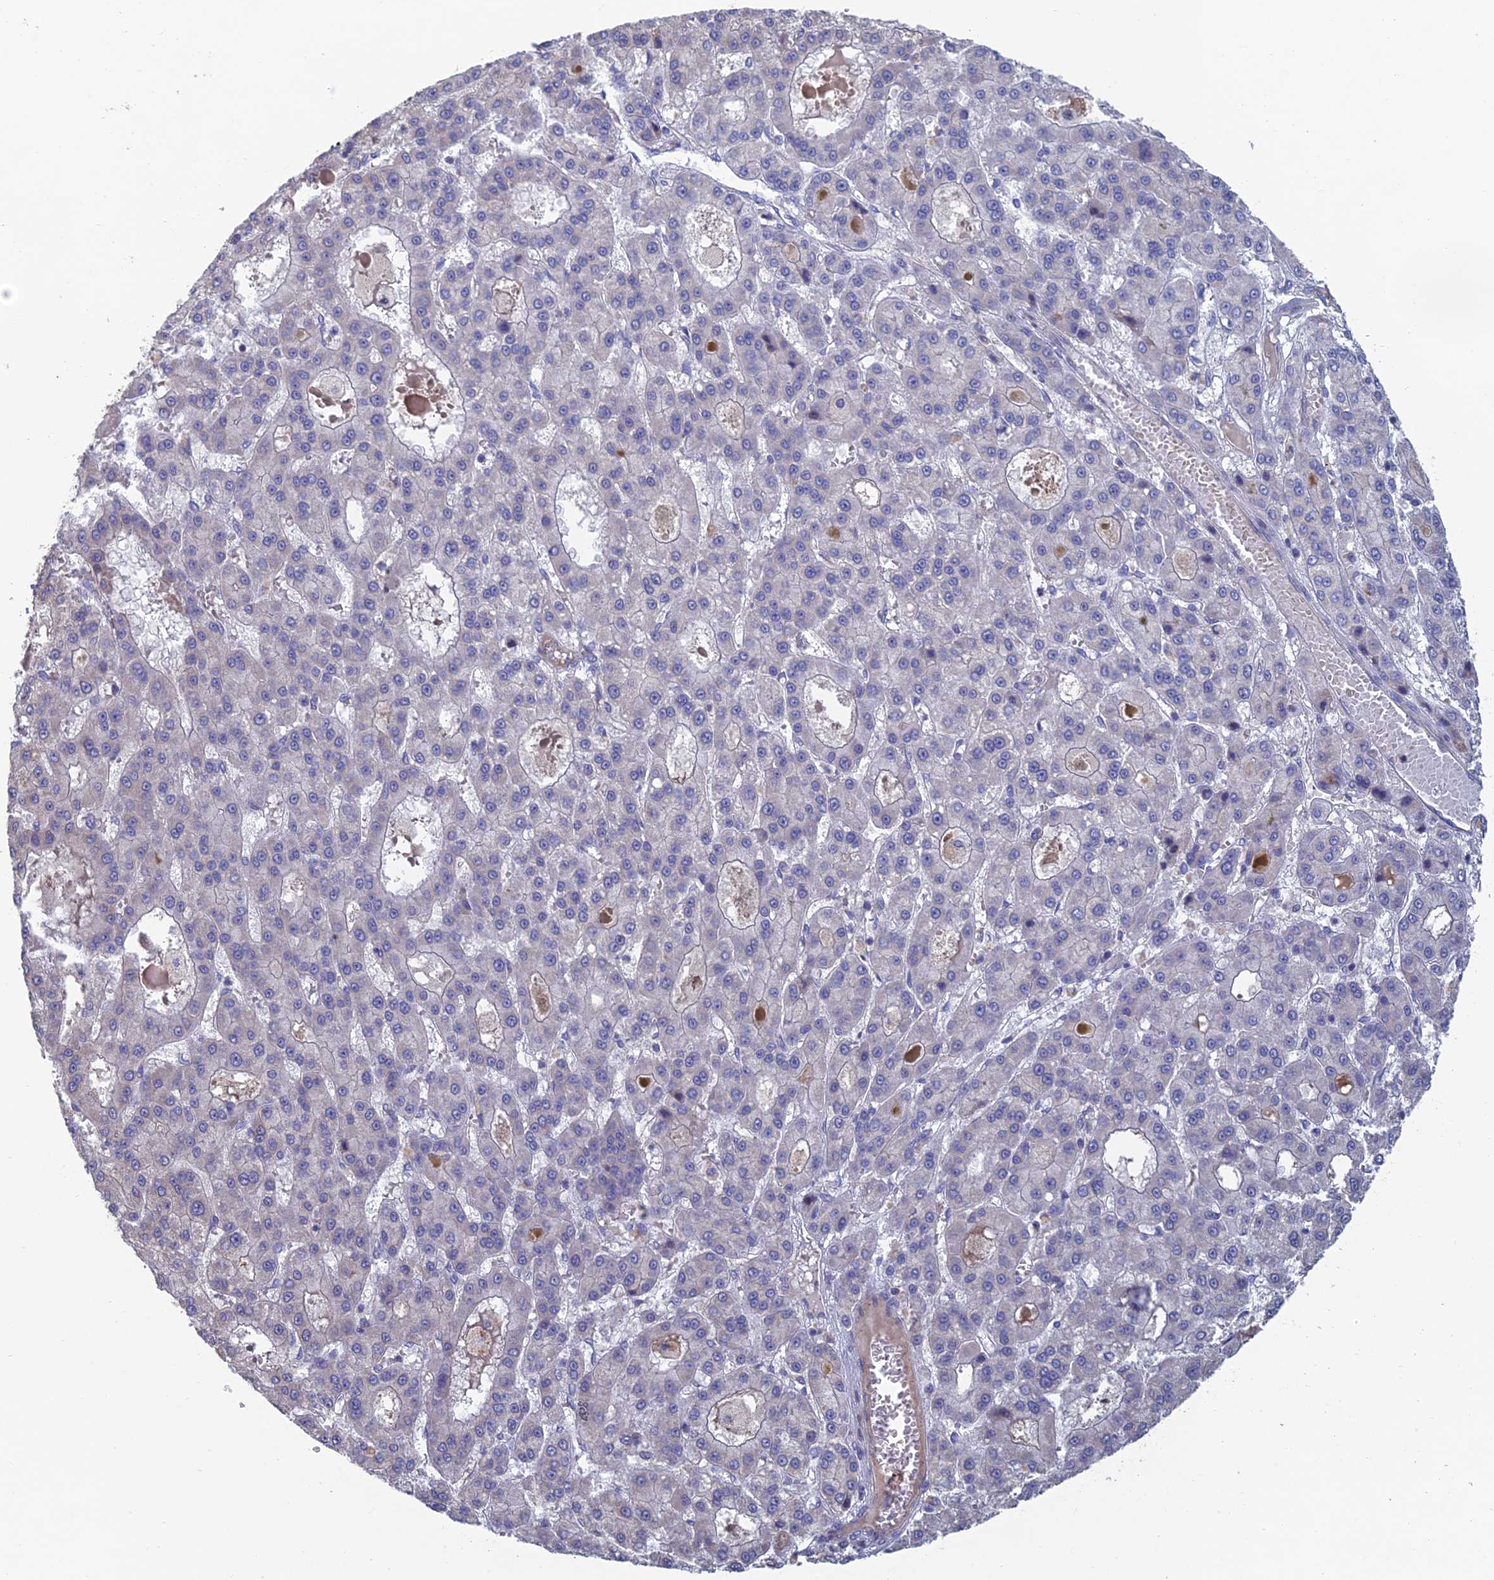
{"staining": {"intensity": "negative", "quantity": "none", "location": "none"}, "tissue": "liver cancer", "cell_type": "Tumor cells", "image_type": "cancer", "snomed": [{"axis": "morphology", "description": "Carcinoma, Hepatocellular, NOS"}, {"axis": "topography", "description": "Liver"}], "caption": "Liver cancer was stained to show a protein in brown. There is no significant positivity in tumor cells.", "gene": "USP37", "patient": {"sex": "male", "age": 70}}